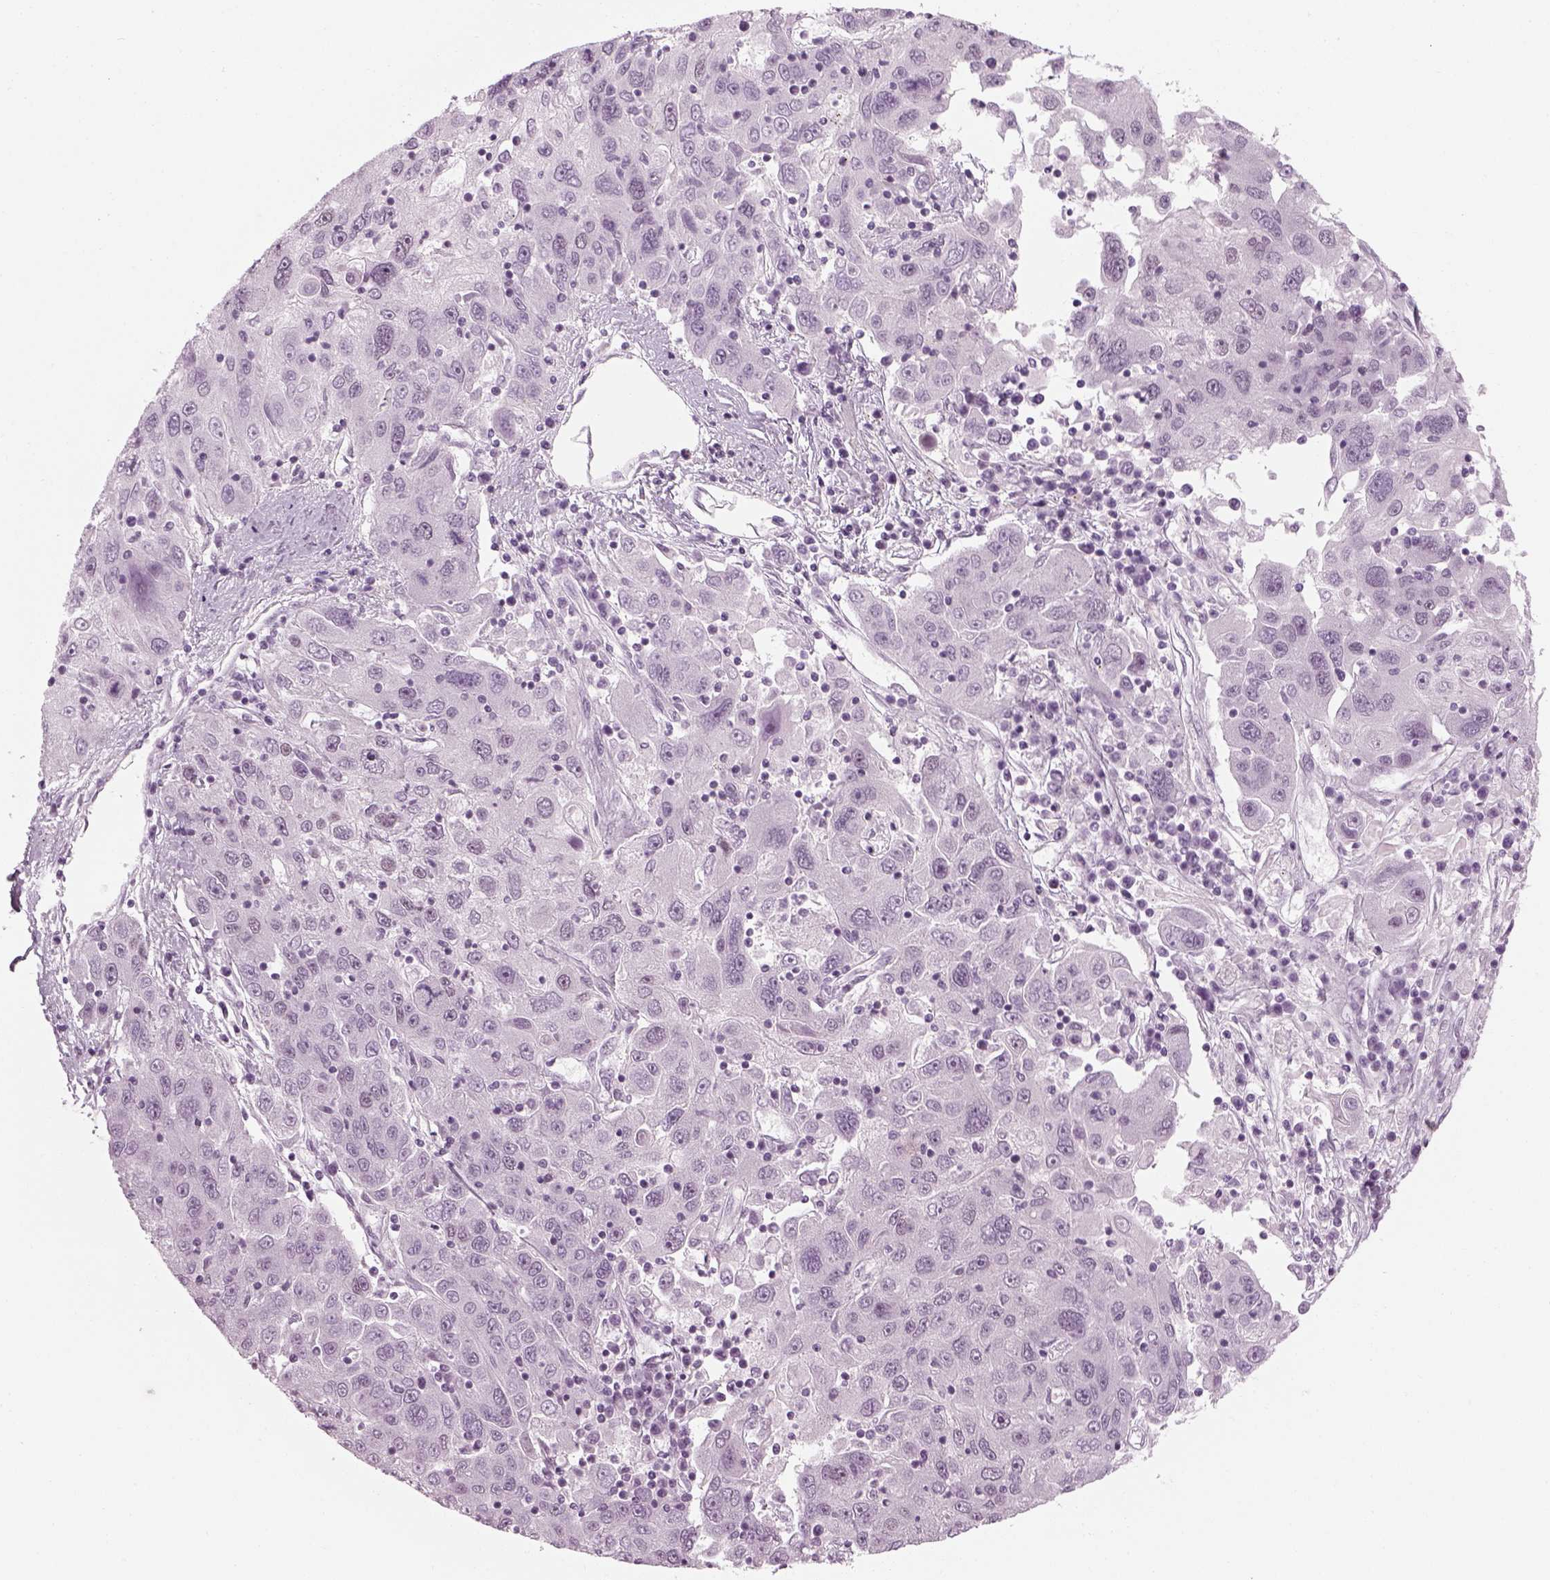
{"staining": {"intensity": "negative", "quantity": "none", "location": "none"}, "tissue": "stomach cancer", "cell_type": "Tumor cells", "image_type": "cancer", "snomed": [{"axis": "morphology", "description": "Adenocarcinoma, NOS"}, {"axis": "topography", "description": "Stomach"}], "caption": "Immunohistochemical staining of stomach adenocarcinoma exhibits no significant staining in tumor cells.", "gene": "KCNG2", "patient": {"sex": "male", "age": 56}}